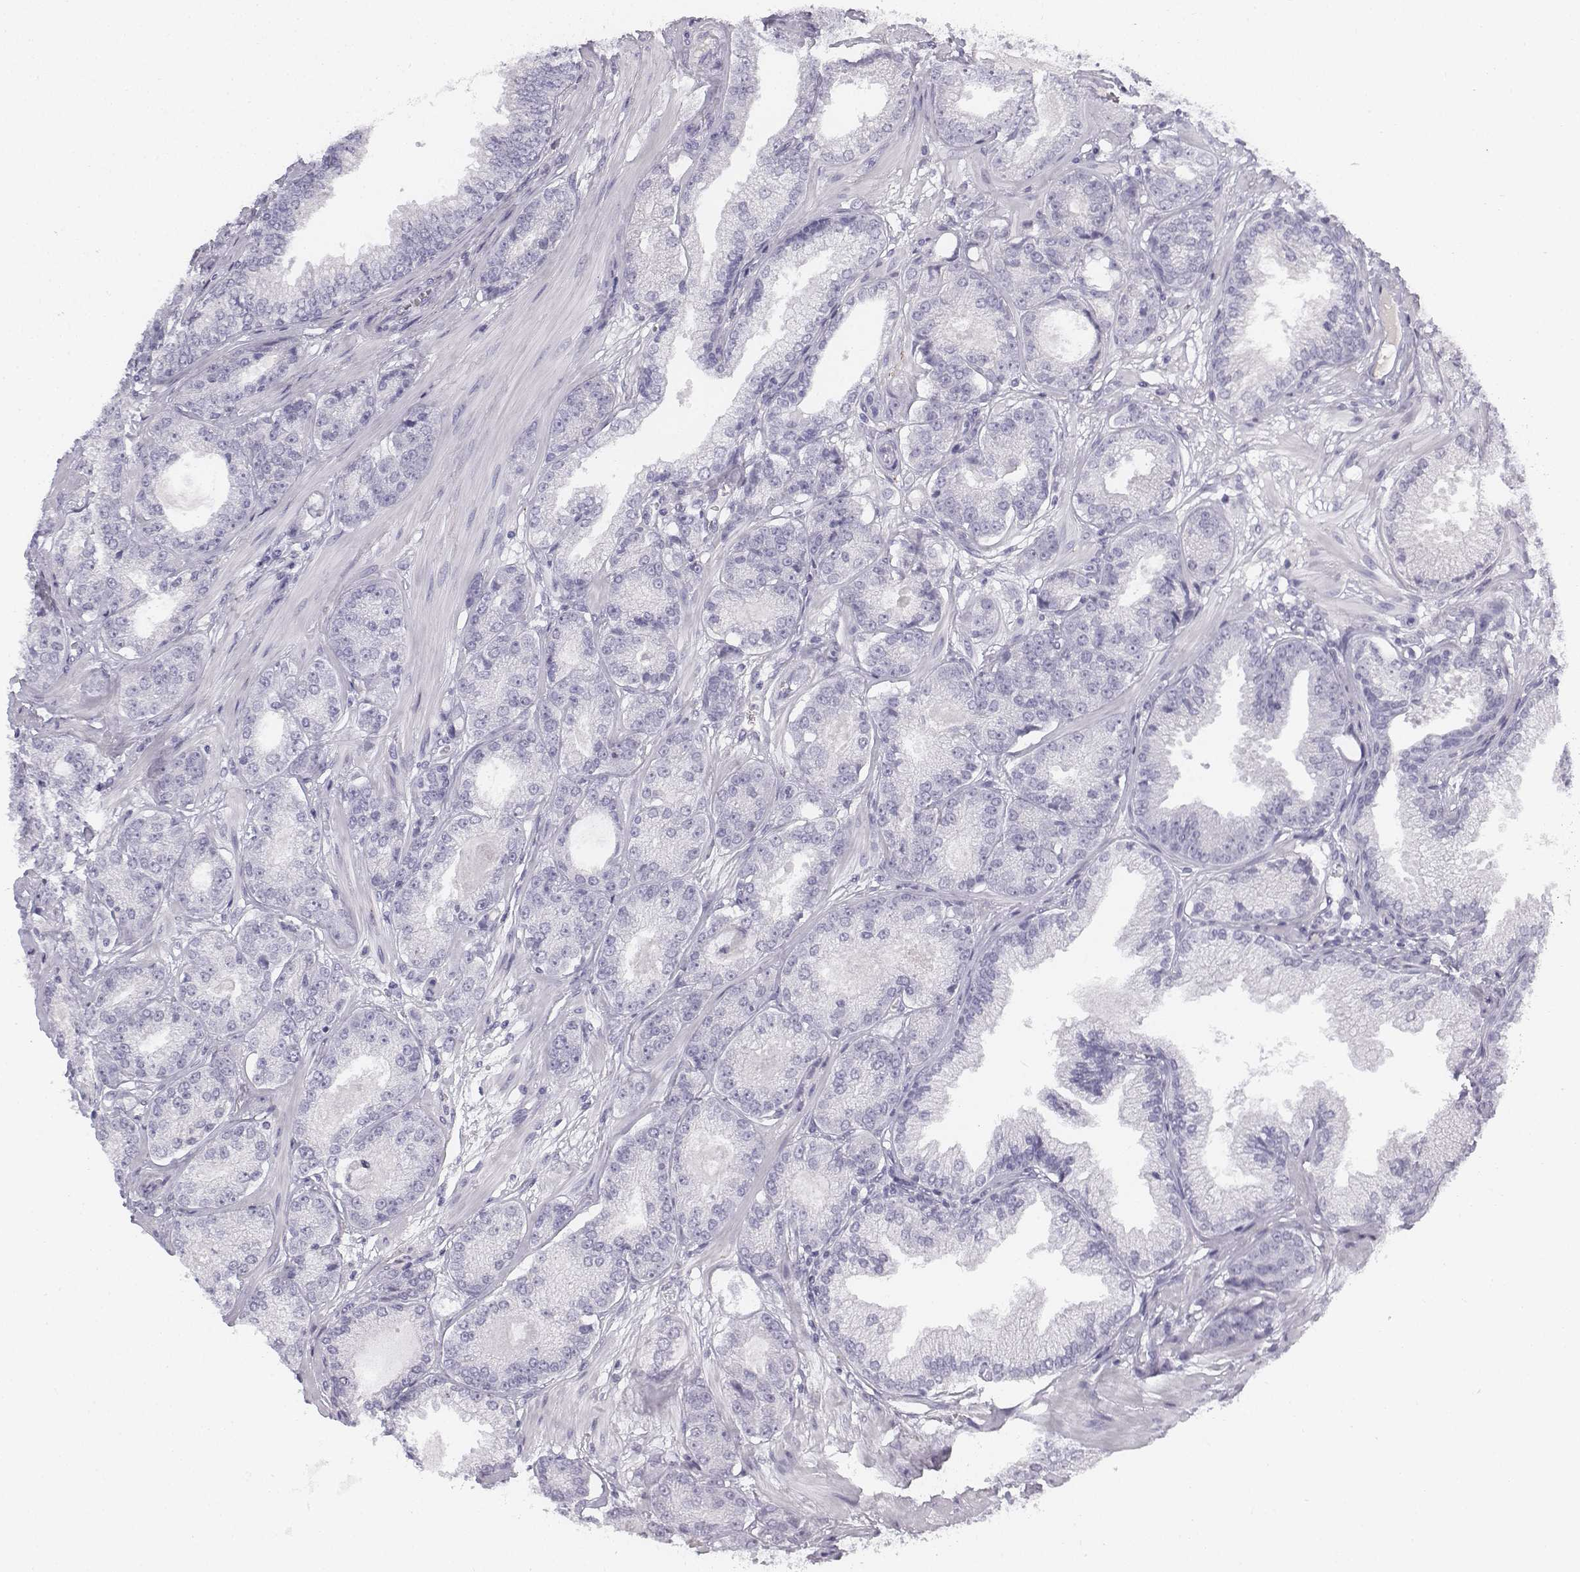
{"staining": {"intensity": "negative", "quantity": "none", "location": "none"}, "tissue": "prostate cancer", "cell_type": "Tumor cells", "image_type": "cancer", "snomed": [{"axis": "morphology", "description": "Adenocarcinoma, NOS"}, {"axis": "topography", "description": "Prostate"}], "caption": "Image shows no significant protein positivity in tumor cells of prostate adenocarcinoma.", "gene": "TH", "patient": {"sex": "male", "age": 64}}